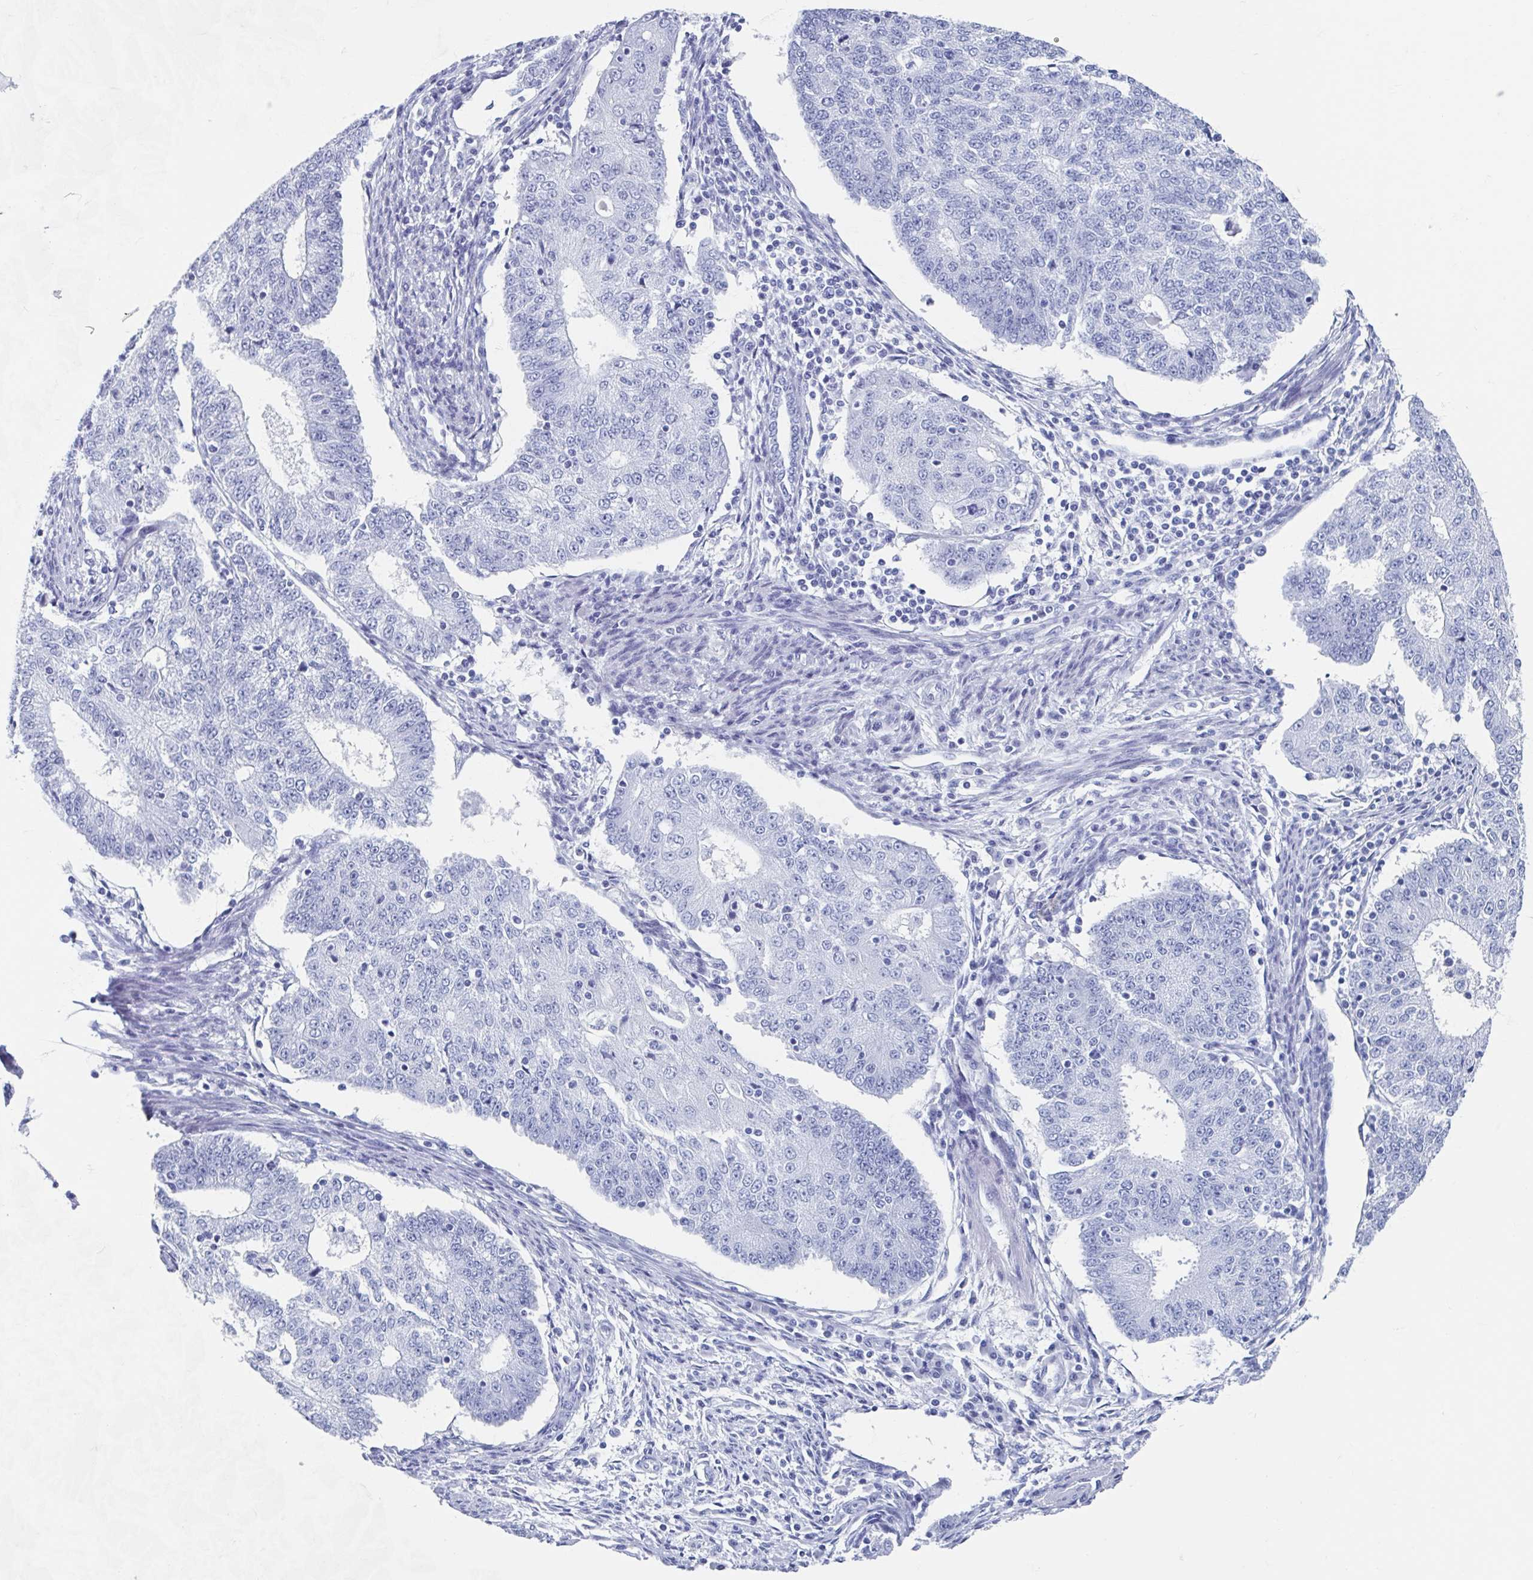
{"staining": {"intensity": "negative", "quantity": "none", "location": "none"}, "tissue": "endometrial cancer", "cell_type": "Tumor cells", "image_type": "cancer", "snomed": [{"axis": "morphology", "description": "Adenocarcinoma, NOS"}, {"axis": "topography", "description": "Endometrium"}], "caption": "This is an immunohistochemistry (IHC) micrograph of endometrial cancer (adenocarcinoma). There is no positivity in tumor cells.", "gene": "C10orf53", "patient": {"sex": "female", "age": 56}}